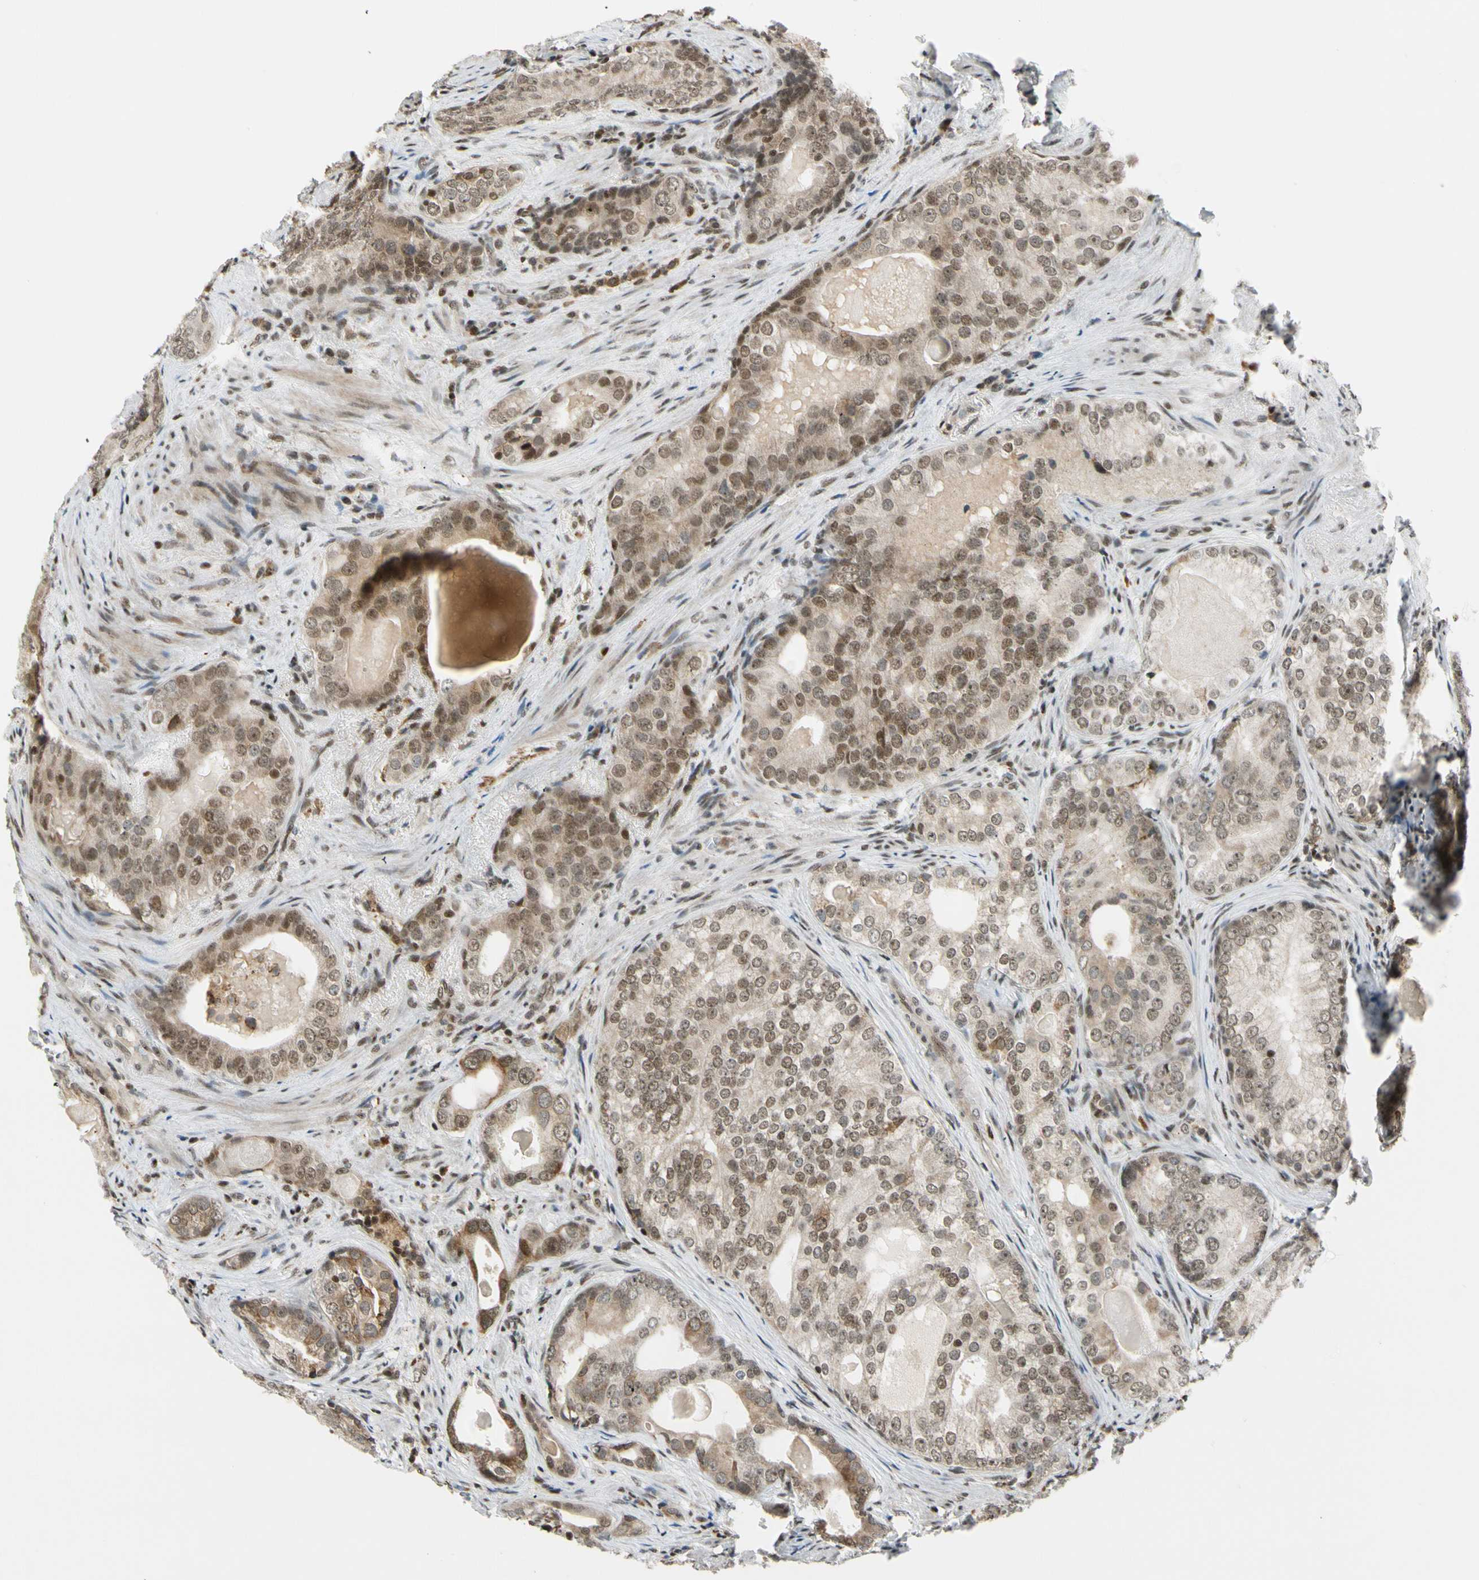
{"staining": {"intensity": "moderate", "quantity": ">75%", "location": "cytoplasmic/membranous,nuclear"}, "tissue": "prostate cancer", "cell_type": "Tumor cells", "image_type": "cancer", "snomed": [{"axis": "morphology", "description": "Adenocarcinoma, High grade"}, {"axis": "topography", "description": "Prostate"}], "caption": "Prostate cancer stained for a protein reveals moderate cytoplasmic/membranous and nuclear positivity in tumor cells.", "gene": "DAXX", "patient": {"sex": "male", "age": 66}}